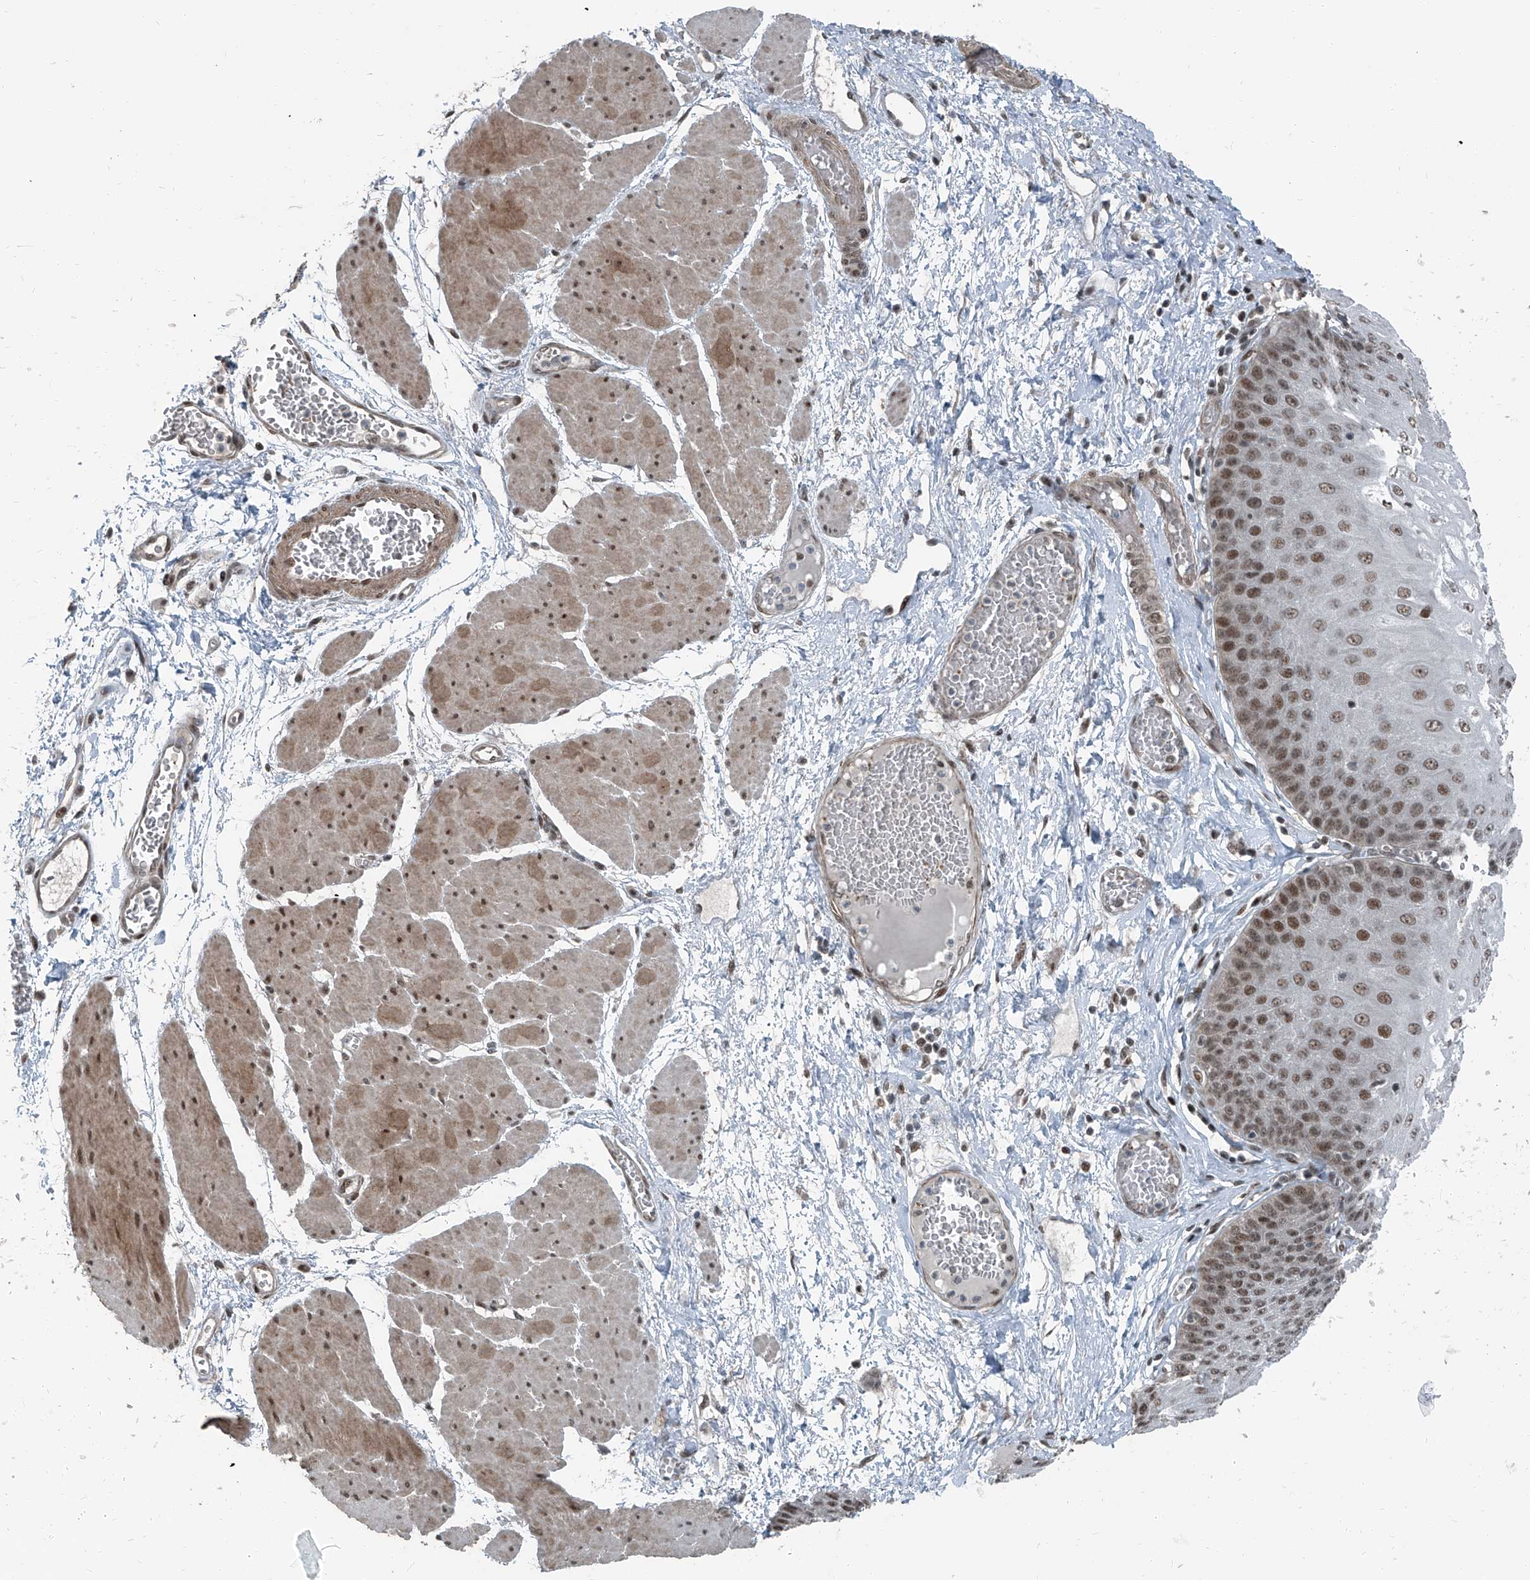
{"staining": {"intensity": "moderate", "quantity": ">75%", "location": "nuclear"}, "tissue": "esophagus", "cell_type": "Squamous epithelial cells", "image_type": "normal", "snomed": [{"axis": "morphology", "description": "Normal tissue, NOS"}, {"axis": "topography", "description": "Esophagus"}], "caption": "IHC staining of normal esophagus, which reveals medium levels of moderate nuclear expression in approximately >75% of squamous epithelial cells indicating moderate nuclear protein staining. The staining was performed using DAB (3,3'-diaminobenzidine) (brown) for protein detection and nuclei were counterstained in hematoxylin (blue).", "gene": "ZNF570", "patient": {"sex": "male", "age": 60}}